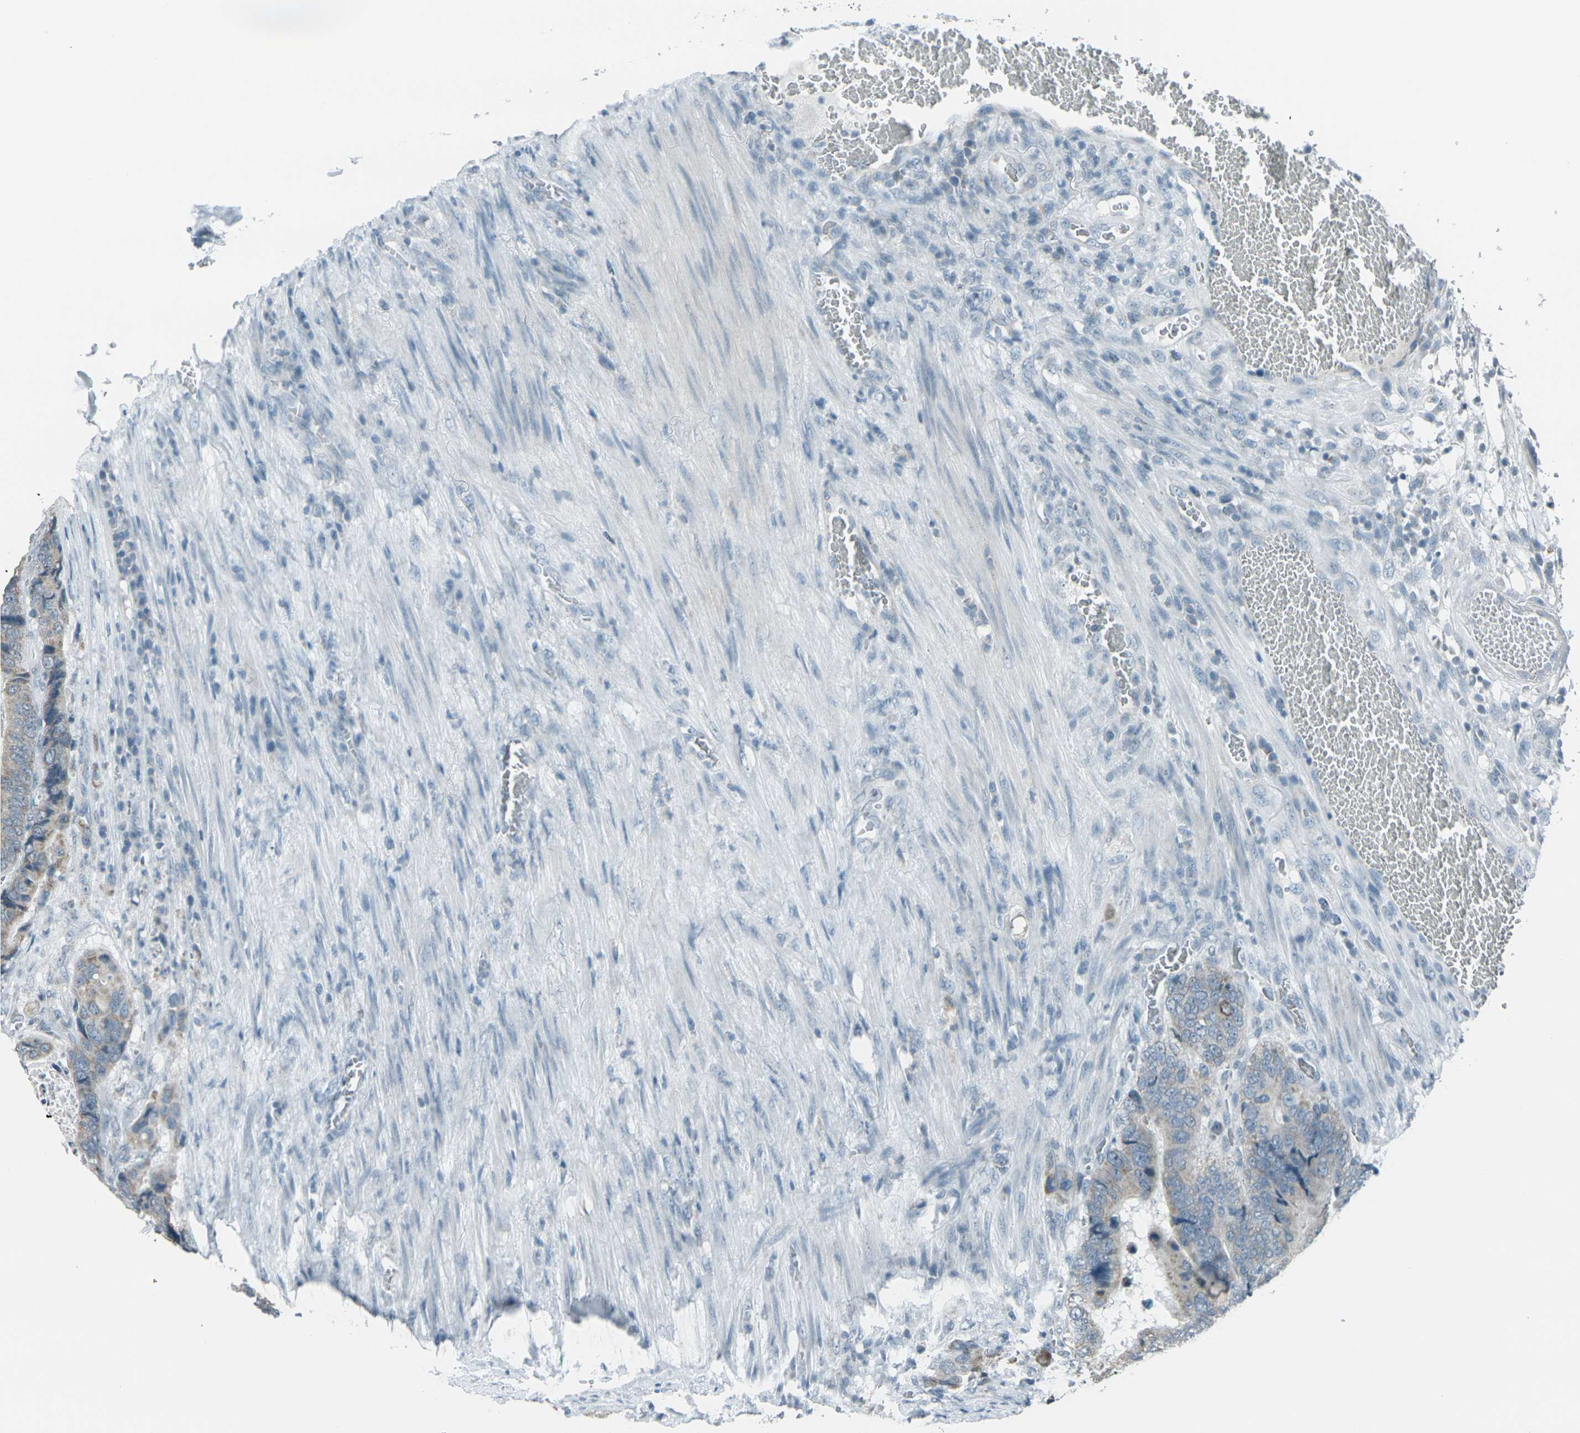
{"staining": {"intensity": "weak", "quantity": ">75%", "location": "cytoplasmic/membranous"}, "tissue": "colorectal cancer", "cell_type": "Tumor cells", "image_type": "cancer", "snomed": [{"axis": "morphology", "description": "Adenocarcinoma, NOS"}, {"axis": "topography", "description": "Colon"}], "caption": "An immunohistochemistry image of neoplastic tissue is shown. Protein staining in brown labels weak cytoplasmic/membranous positivity in colorectal cancer within tumor cells.", "gene": "H2BC1", "patient": {"sex": "male", "age": 72}}